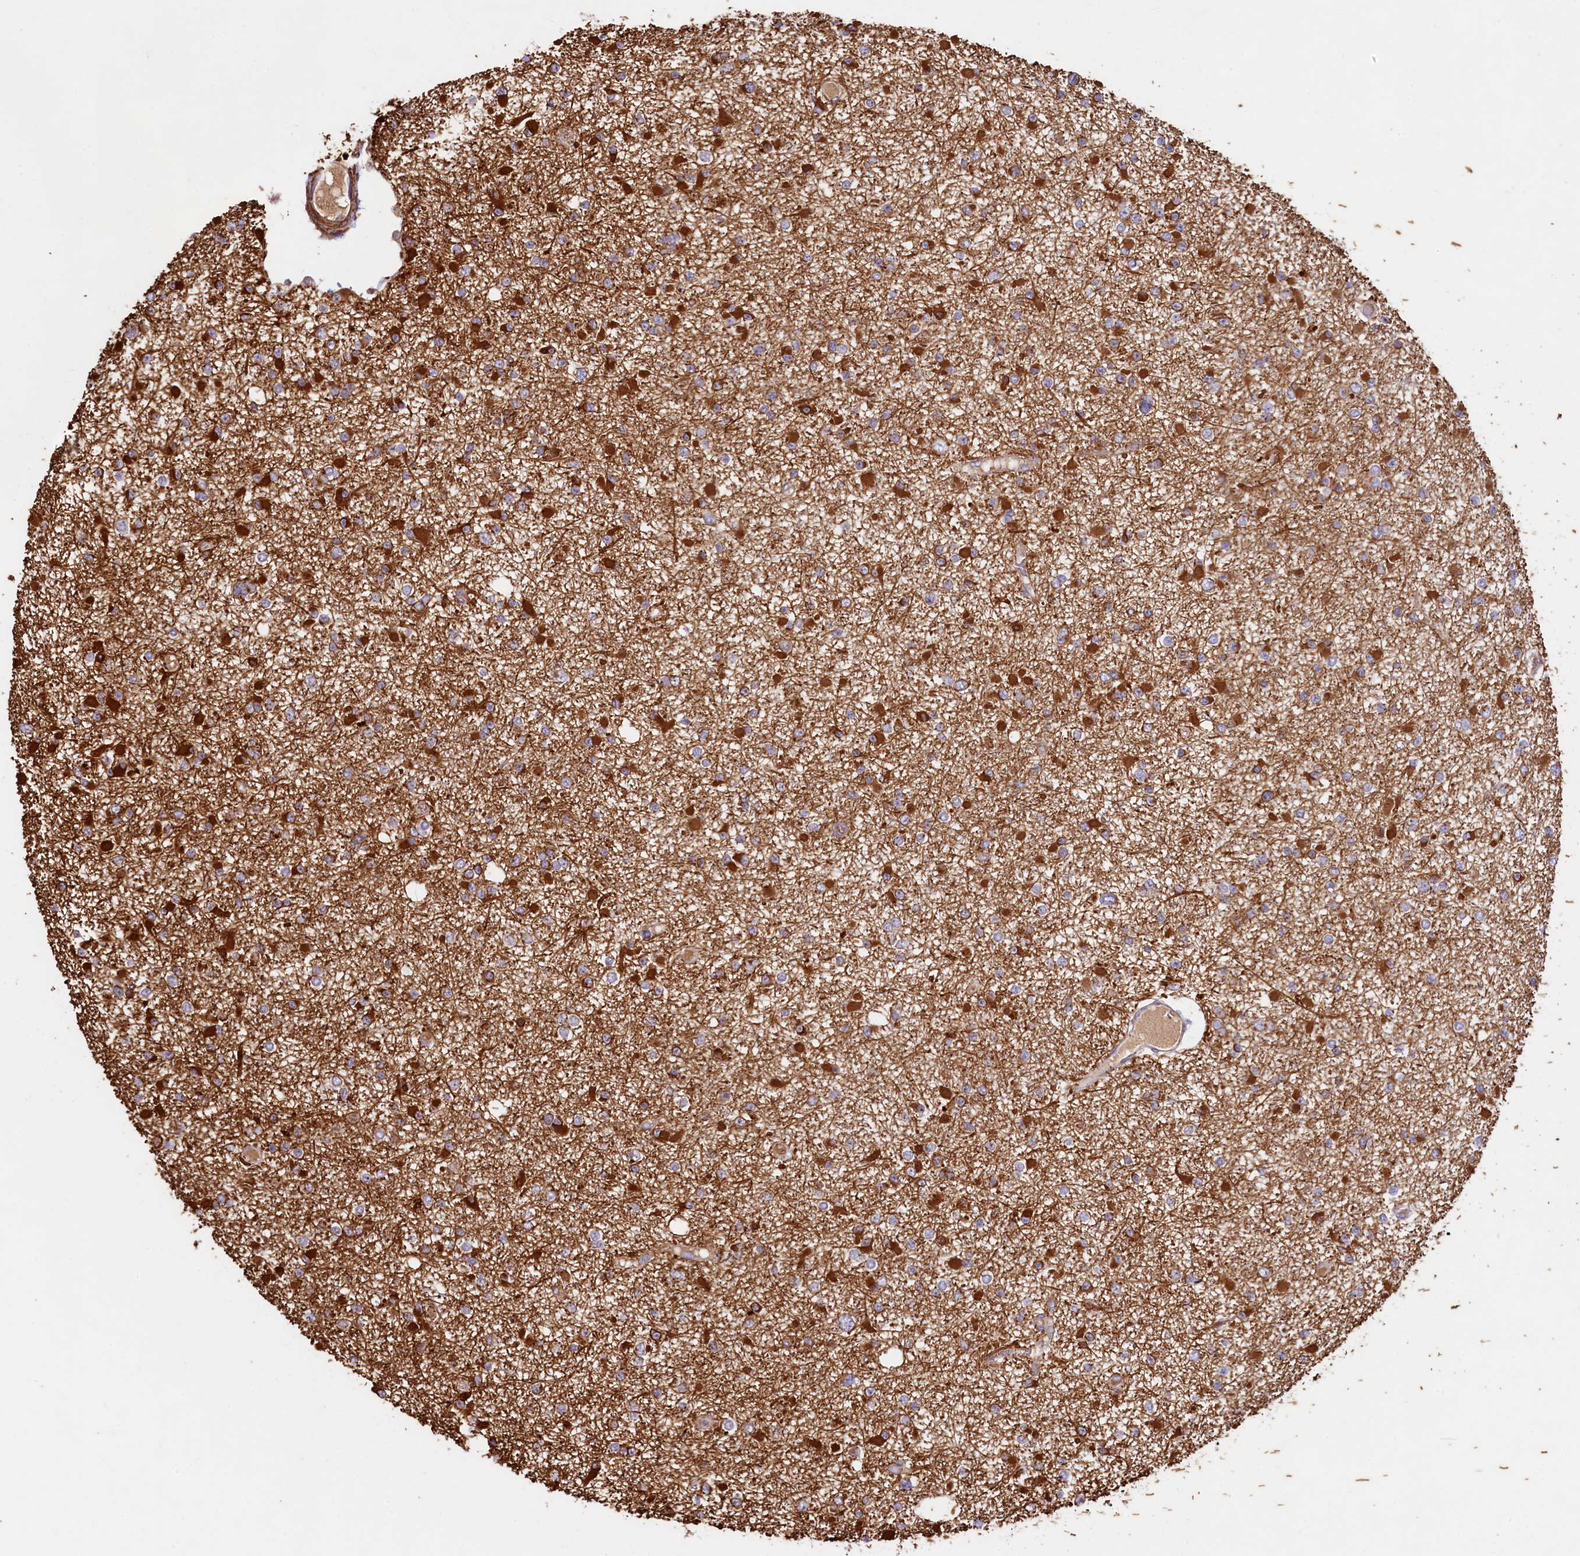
{"staining": {"intensity": "strong", "quantity": ">75%", "location": "cytoplasmic/membranous"}, "tissue": "glioma", "cell_type": "Tumor cells", "image_type": "cancer", "snomed": [{"axis": "morphology", "description": "Glioma, malignant, Low grade"}, {"axis": "topography", "description": "Brain"}], "caption": "A brown stain highlights strong cytoplasmic/membranous staining of a protein in human low-grade glioma (malignant) tumor cells. (Stains: DAB in brown, nuclei in blue, Microscopy: brightfield microscopy at high magnification).", "gene": "CIAO3", "patient": {"sex": "female", "age": 22}}